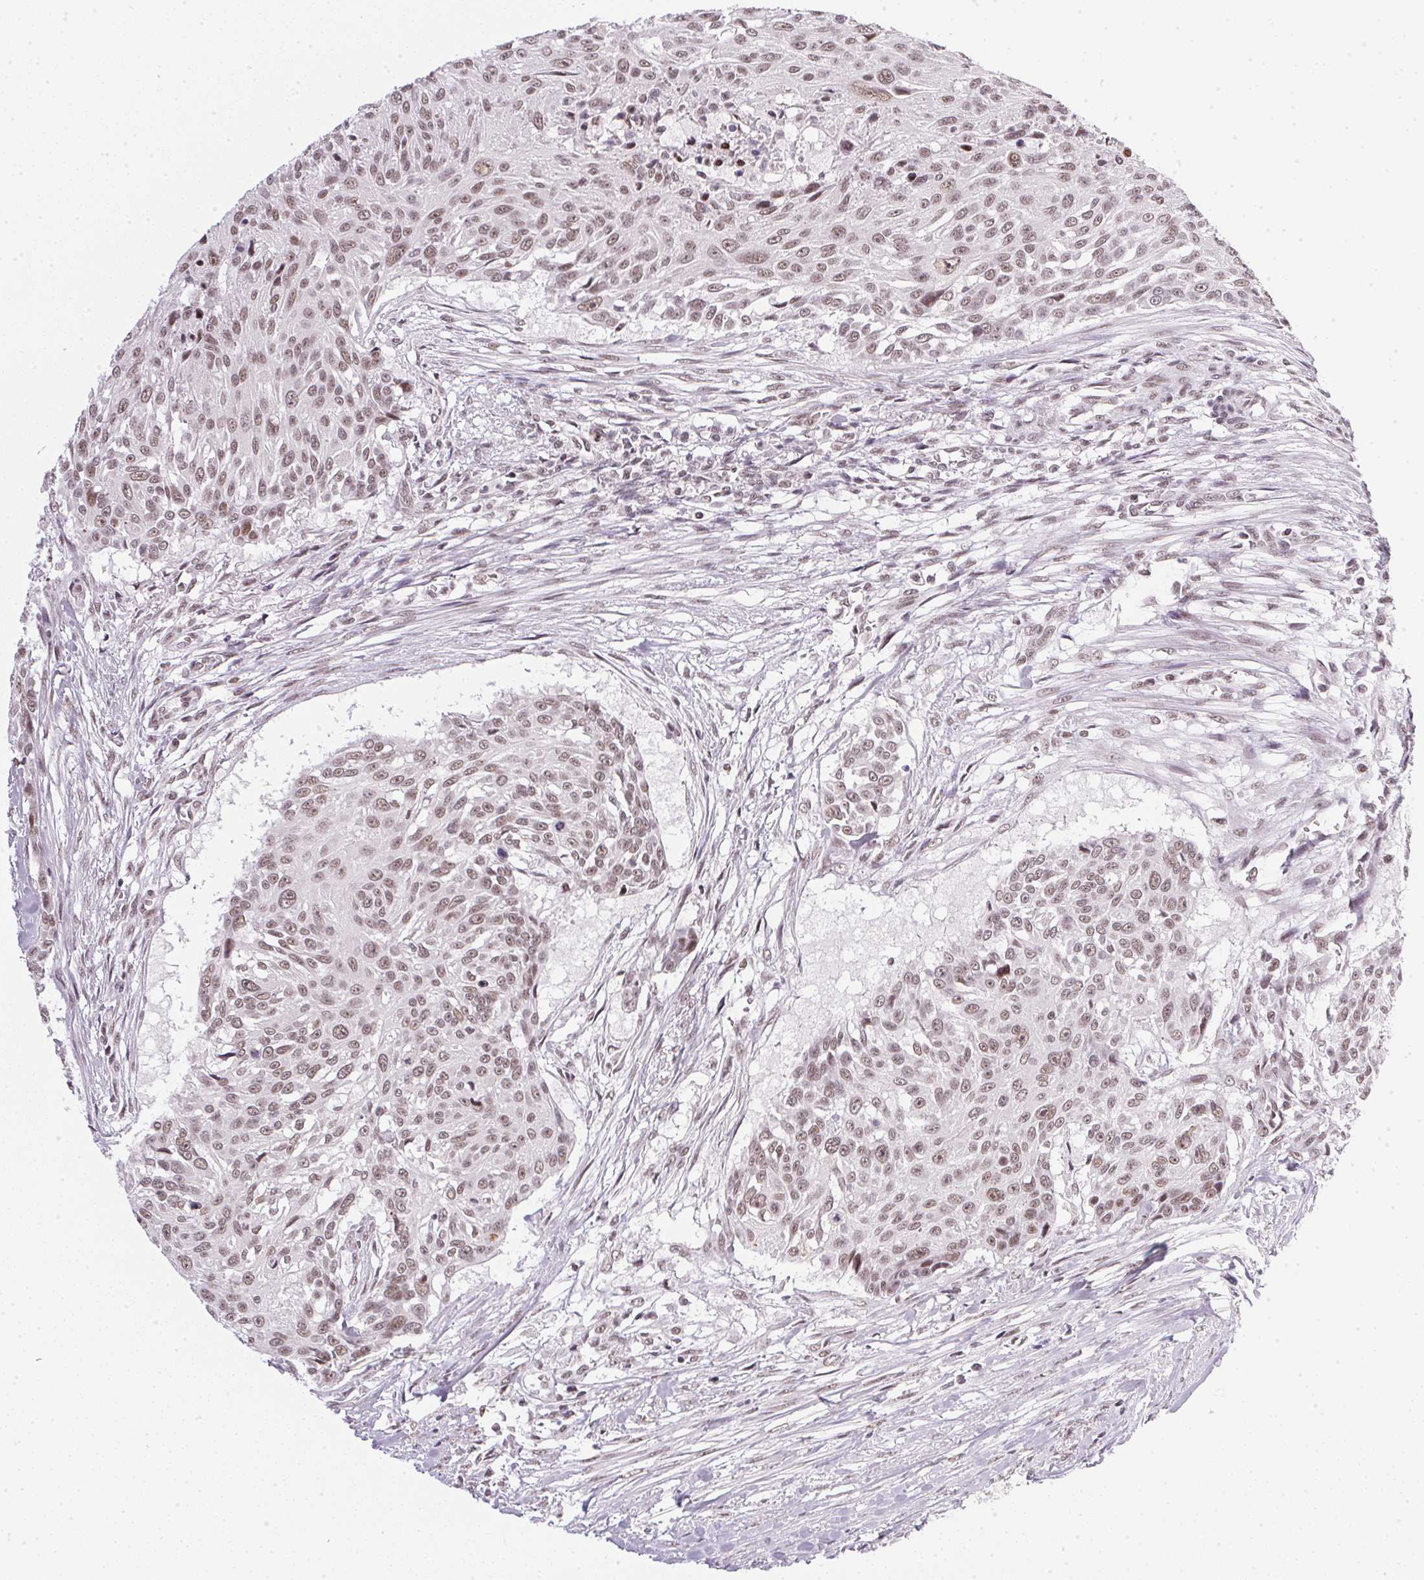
{"staining": {"intensity": "moderate", "quantity": ">75%", "location": "nuclear"}, "tissue": "urothelial cancer", "cell_type": "Tumor cells", "image_type": "cancer", "snomed": [{"axis": "morphology", "description": "Urothelial carcinoma, NOS"}, {"axis": "topography", "description": "Urinary bladder"}], "caption": "An image of urothelial cancer stained for a protein displays moderate nuclear brown staining in tumor cells.", "gene": "SRSF7", "patient": {"sex": "male", "age": 55}}